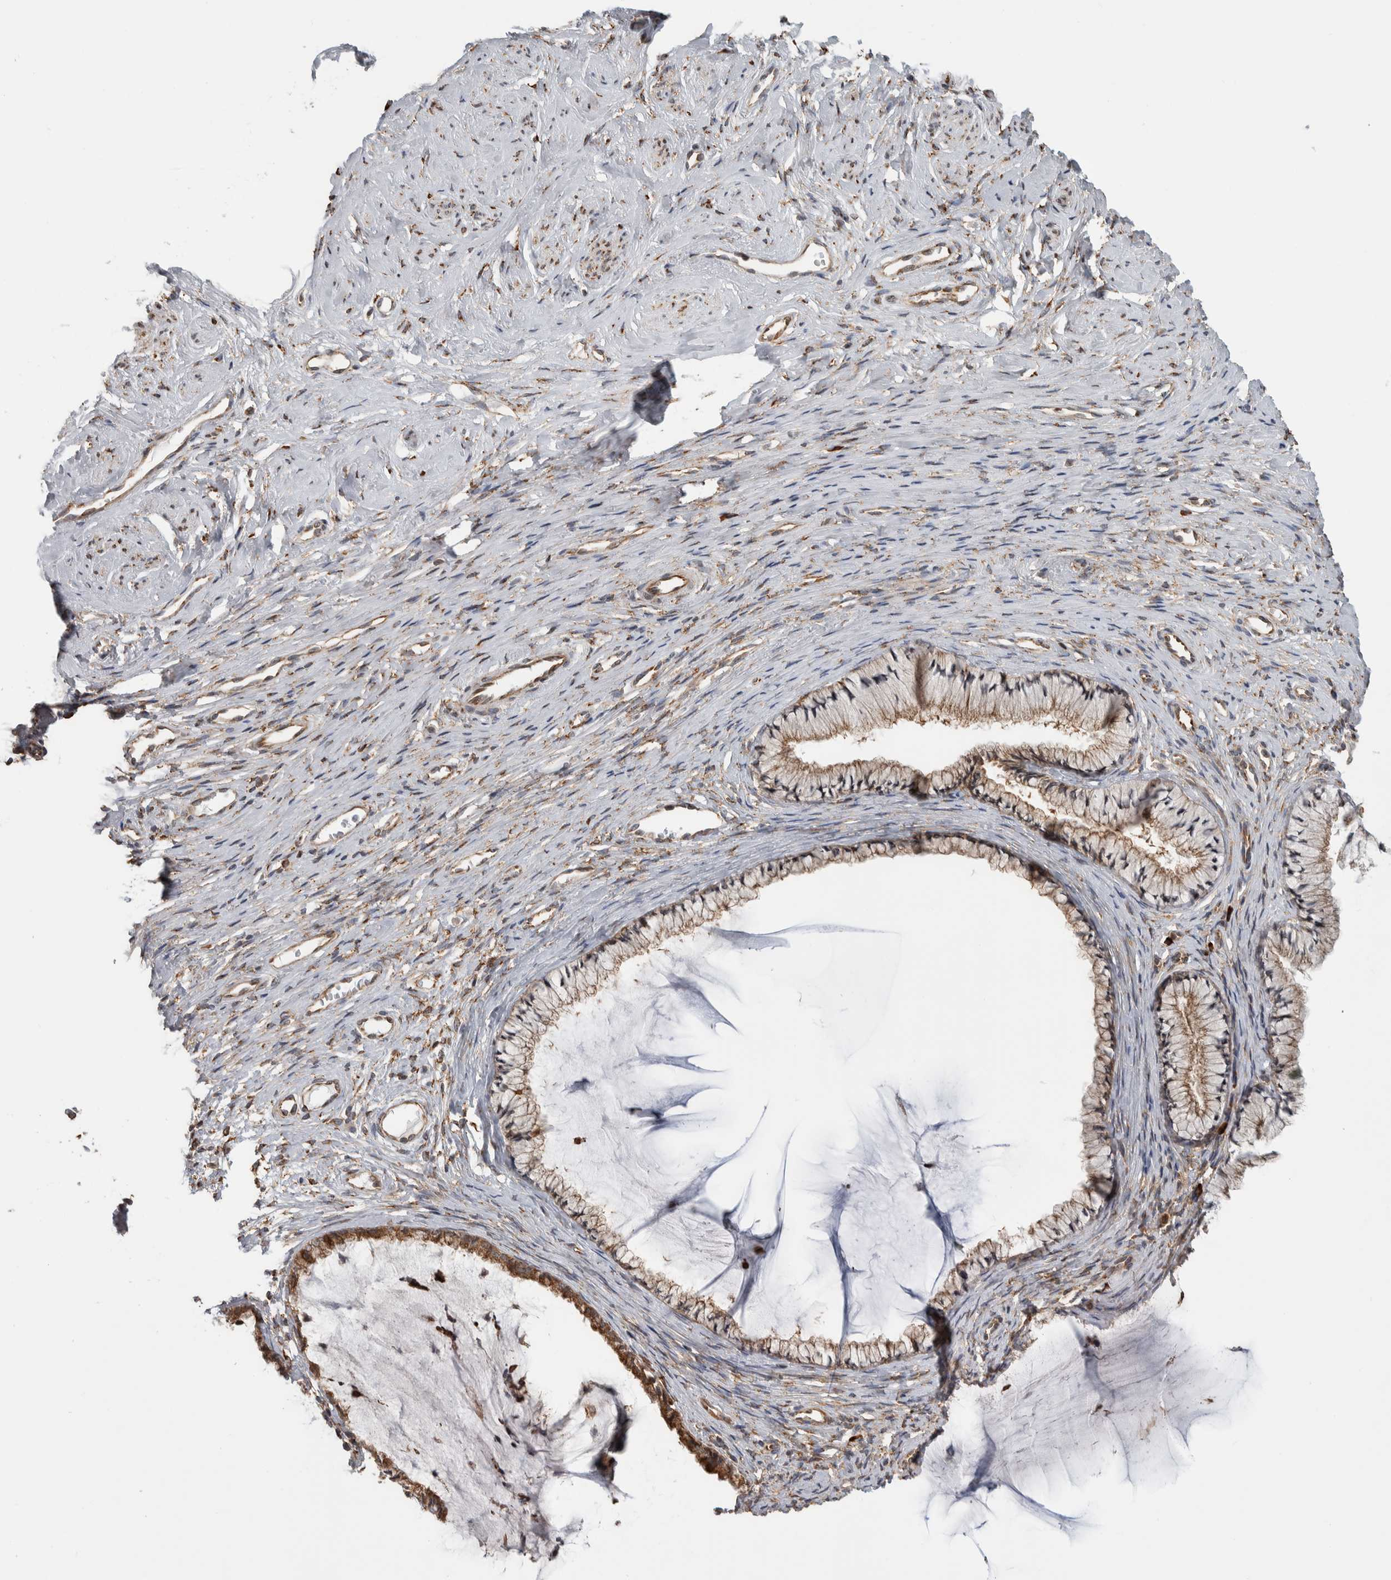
{"staining": {"intensity": "moderate", "quantity": "25%-75%", "location": "cytoplasmic/membranous"}, "tissue": "cervix", "cell_type": "Glandular cells", "image_type": "normal", "snomed": [{"axis": "morphology", "description": "Normal tissue, NOS"}, {"axis": "topography", "description": "Cervix"}], "caption": "An immunohistochemistry photomicrograph of normal tissue is shown. Protein staining in brown labels moderate cytoplasmic/membranous positivity in cervix within glandular cells.", "gene": "EIF3H", "patient": {"sex": "female", "age": 77}}